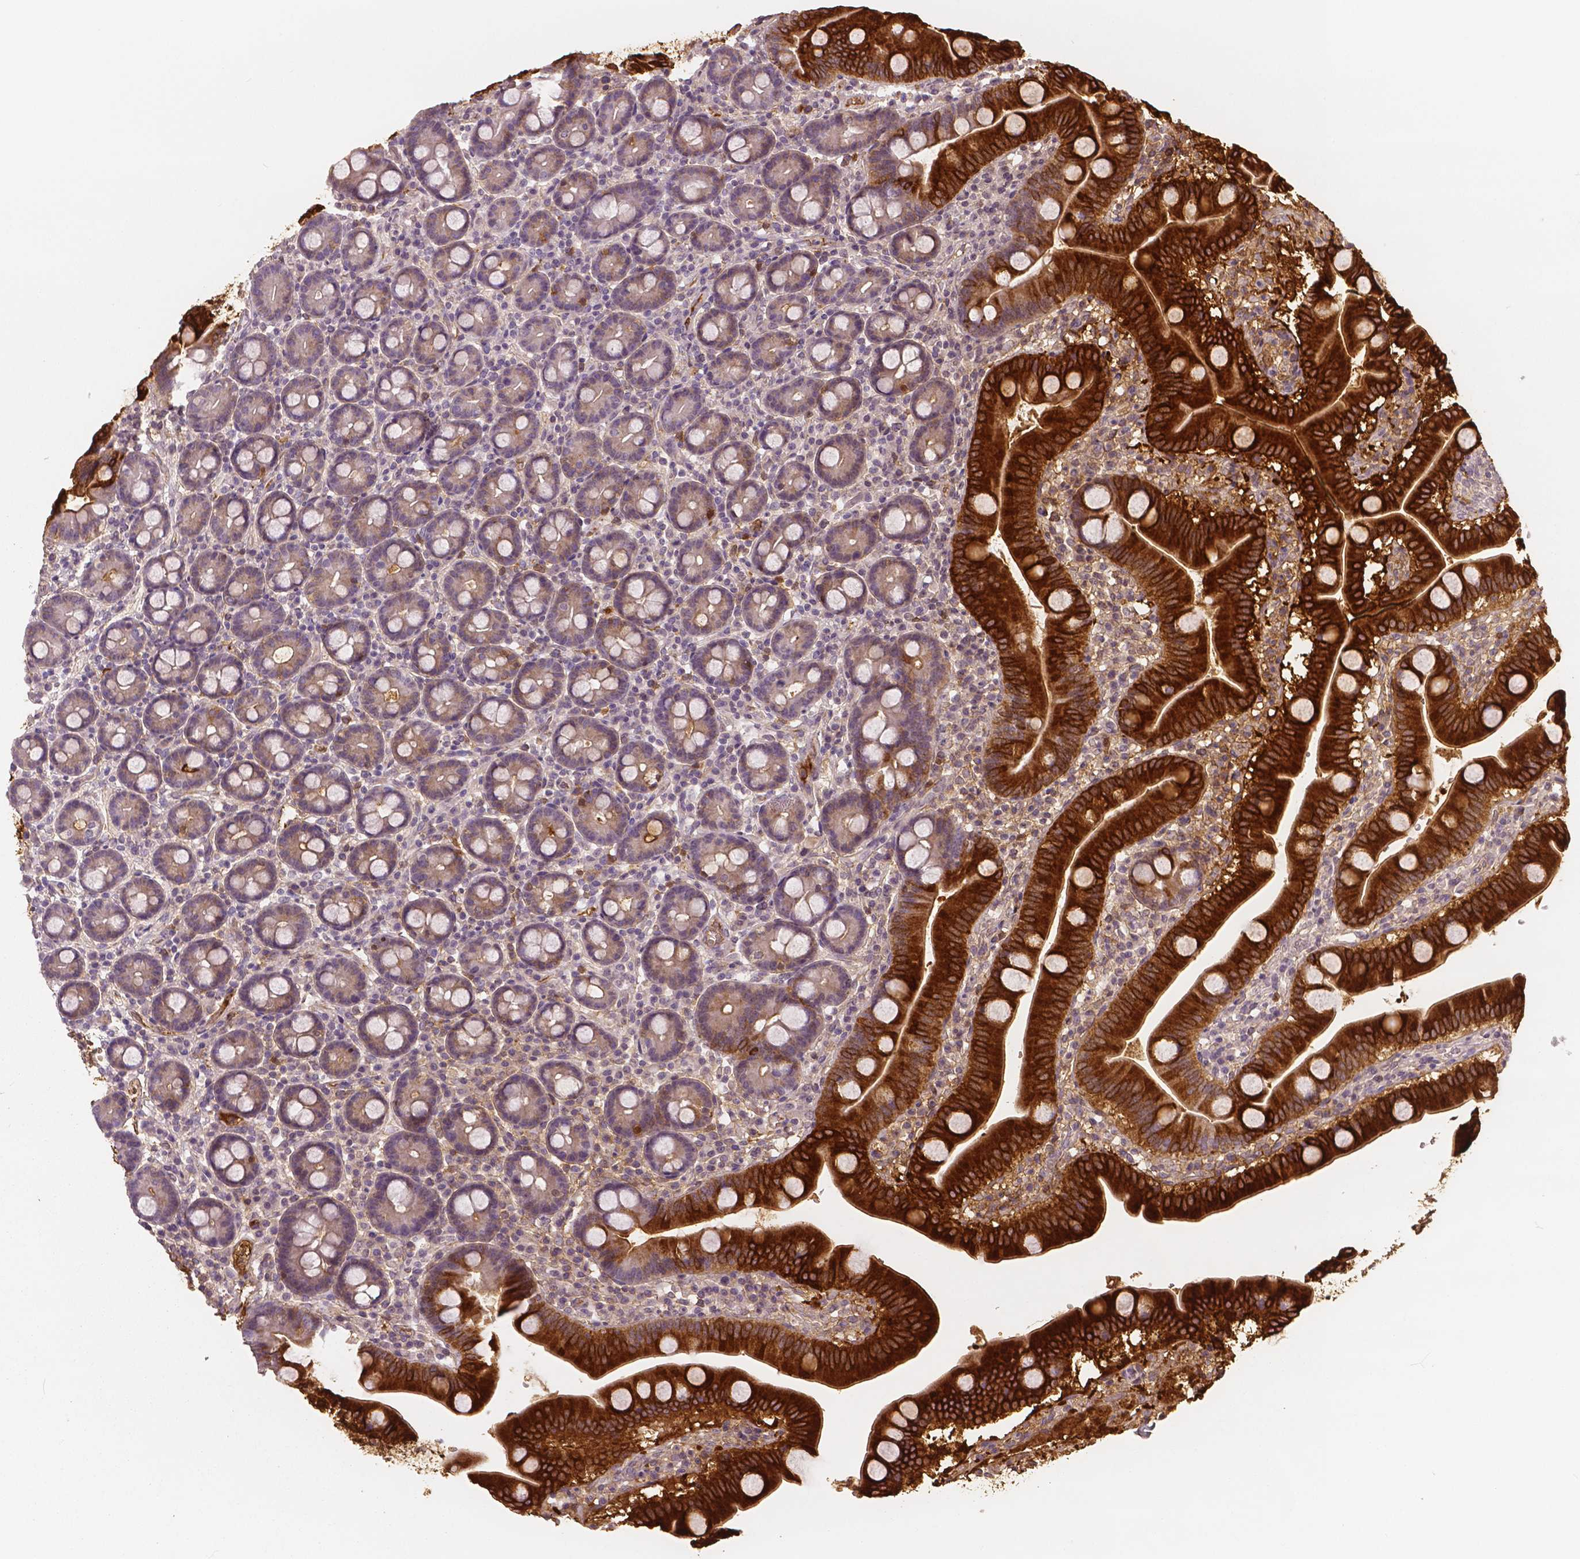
{"staining": {"intensity": "strong", "quantity": "25%-75%", "location": "cytoplasmic/membranous"}, "tissue": "duodenum", "cell_type": "Glandular cells", "image_type": "normal", "snomed": [{"axis": "morphology", "description": "Normal tissue, NOS"}, {"axis": "topography", "description": "Pancreas"}, {"axis": "topography", "description": "Duodenum"}], "caption": "Duodenum stained for a protein reveals strong cytoplasmic/membranous positivity in glandular cells.", "gene": "APOA4", "patient": {"sex": "male", "age": 59}}